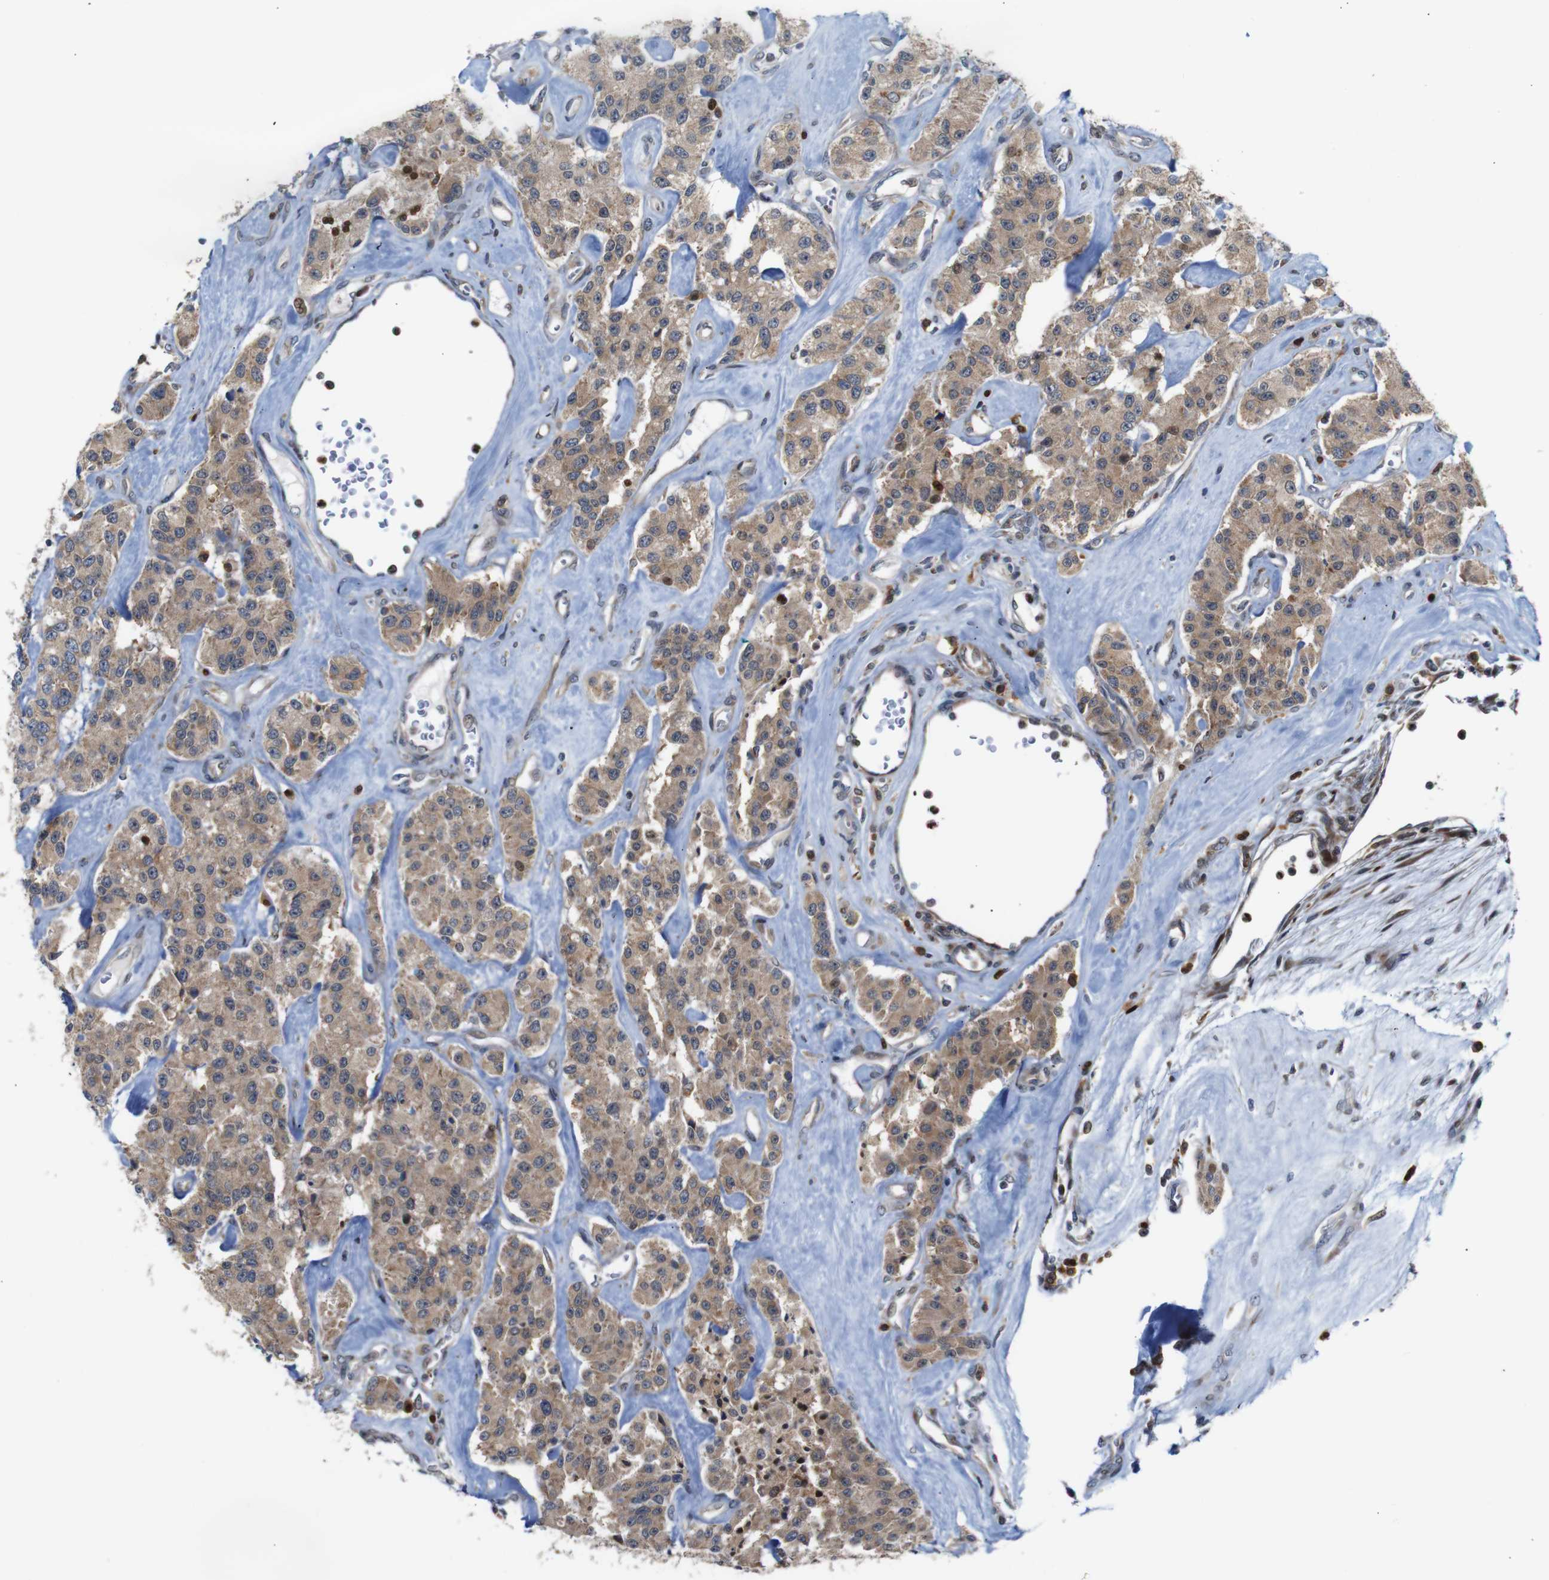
{"staining": {"intensity": "moderate", "quantity": ">75%", "location": "cytoplasmic/membranous"}, "tissue": "carcinoid", "cell_type": "Tumor cells", "image_type": "cancer", "snomed": [{"axis": "morphology", "description": "Carcinoid, malignant, NOS"}, {"axis": "topography", "description": "Pancreas"}], "caption": "Immunohistochemical staining of malignant carcinoid shows moderate cytoplasmic/membranous protein expression in about >75% of tumor cells.", "gene": "PTPN1", "patient": {"sex": "male", "age": 41}}